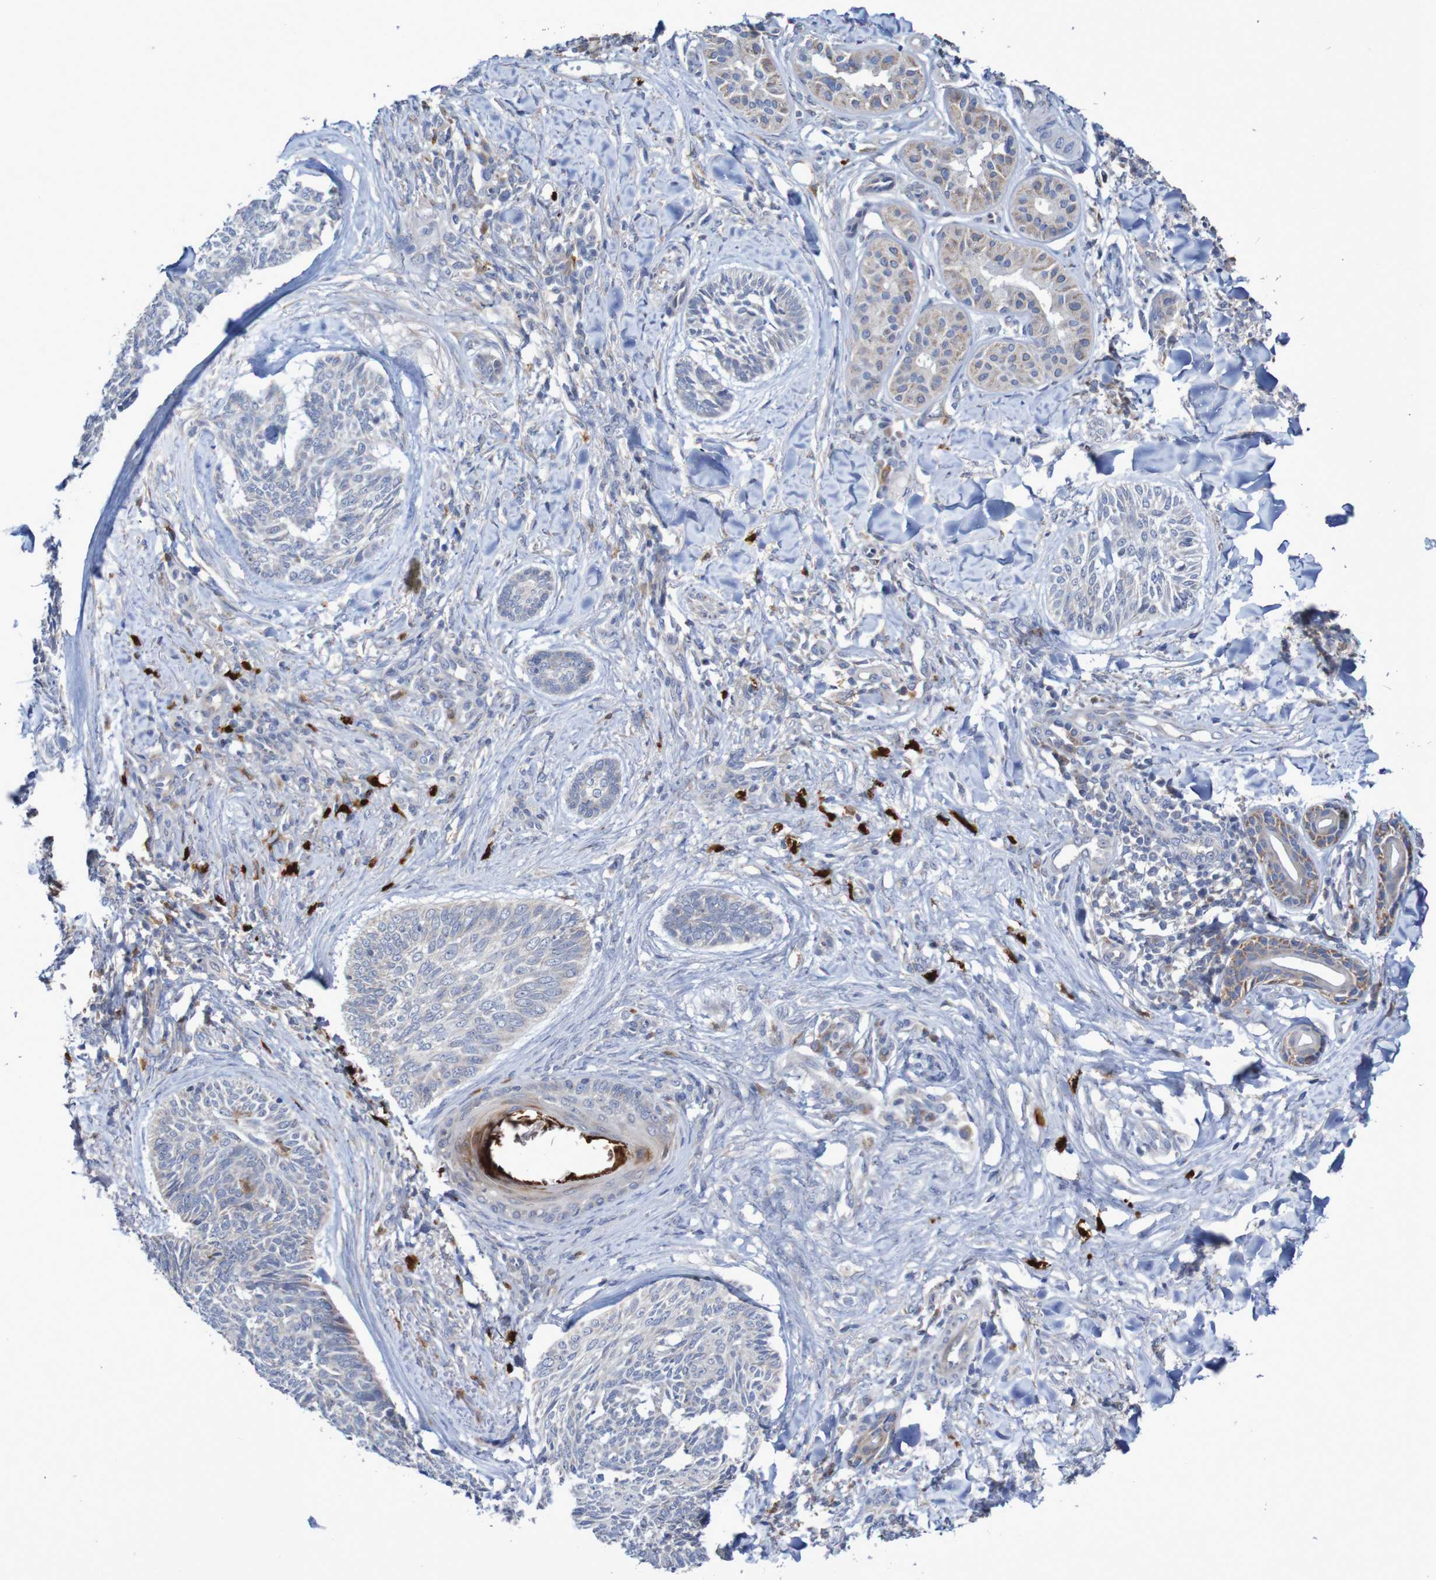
{"staining": {"intensity": "negative", "quantity": "none", "location": "none"}, "tissue": "skin cancer", "cell_type": "Tumor cells", "image_type": "cancer", "snomed": [{"axis": "morphology", "description": "Basal cell carcinoma"}, {"axis": "topography", "description": "Skin"}], "caption": "The immunohistochemistry (IHC) micrograph has no significant positivity in tumor cells of skin cancer (basal cell carcinoma) tissue.", "gene": "PARP4", "patient": {"sex": "male", "age": 43}}